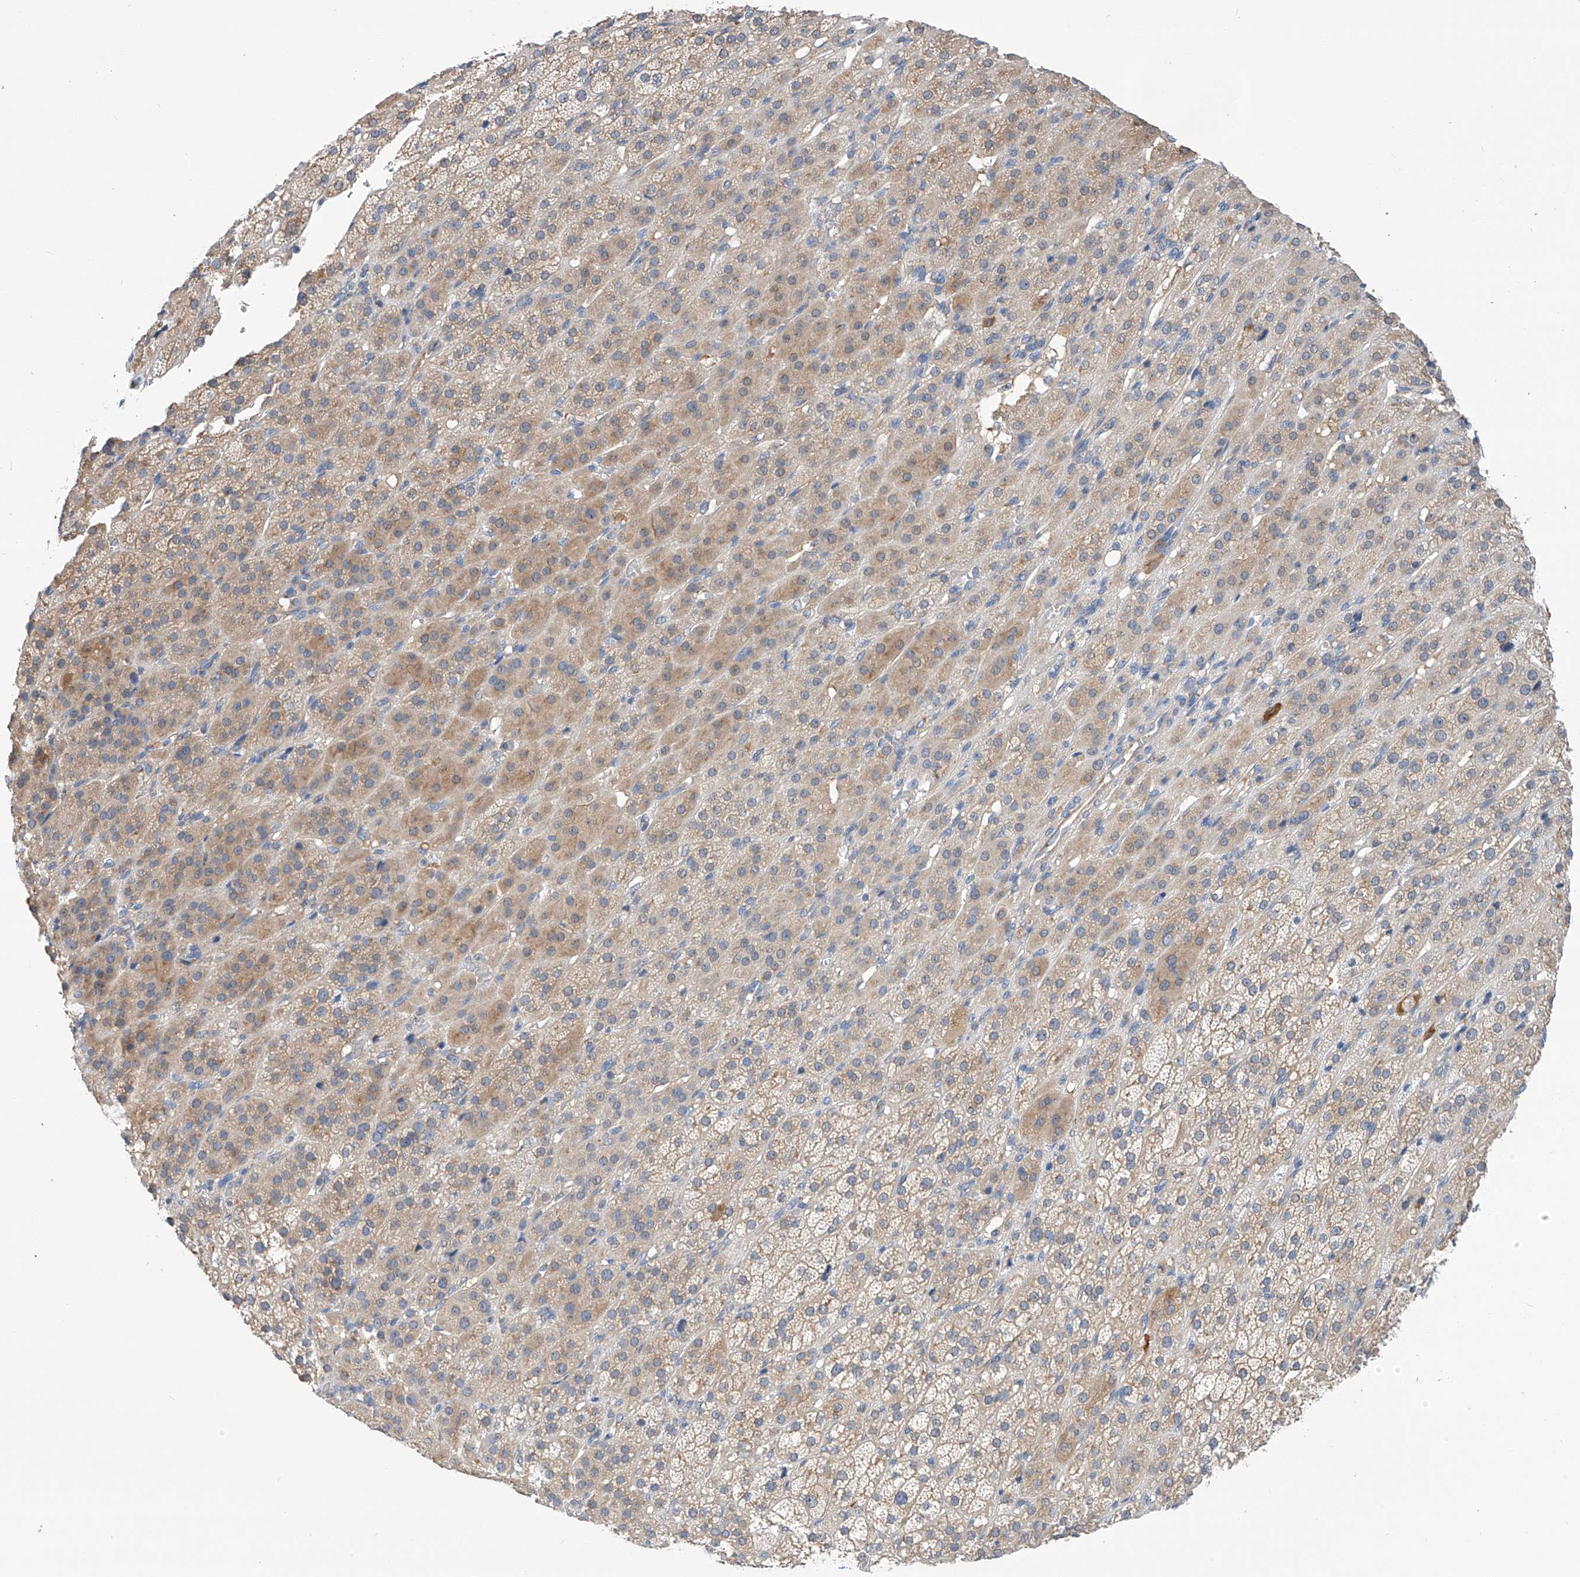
{"staining": {"intensity": "weak", "quantity": "25%-75%", "location": "cytoplasmic/membranous"}, "tissue": "adrenal gland", "cell_type": "Glandular cells", "image_type": "normal", "snomed": [{"axis": "morphology", "description": "Normal tissue, NOS"}, {"axis": "topography", "description": "Adrenal gland"}], "caption": "Unremarkable adrenal gland demonstrates weak cytoplasmic/membranous staining in about 25%-75% of glandular cells.", "gene": "SLC22A7", "patient": {"sex": "female", "age": 57}}